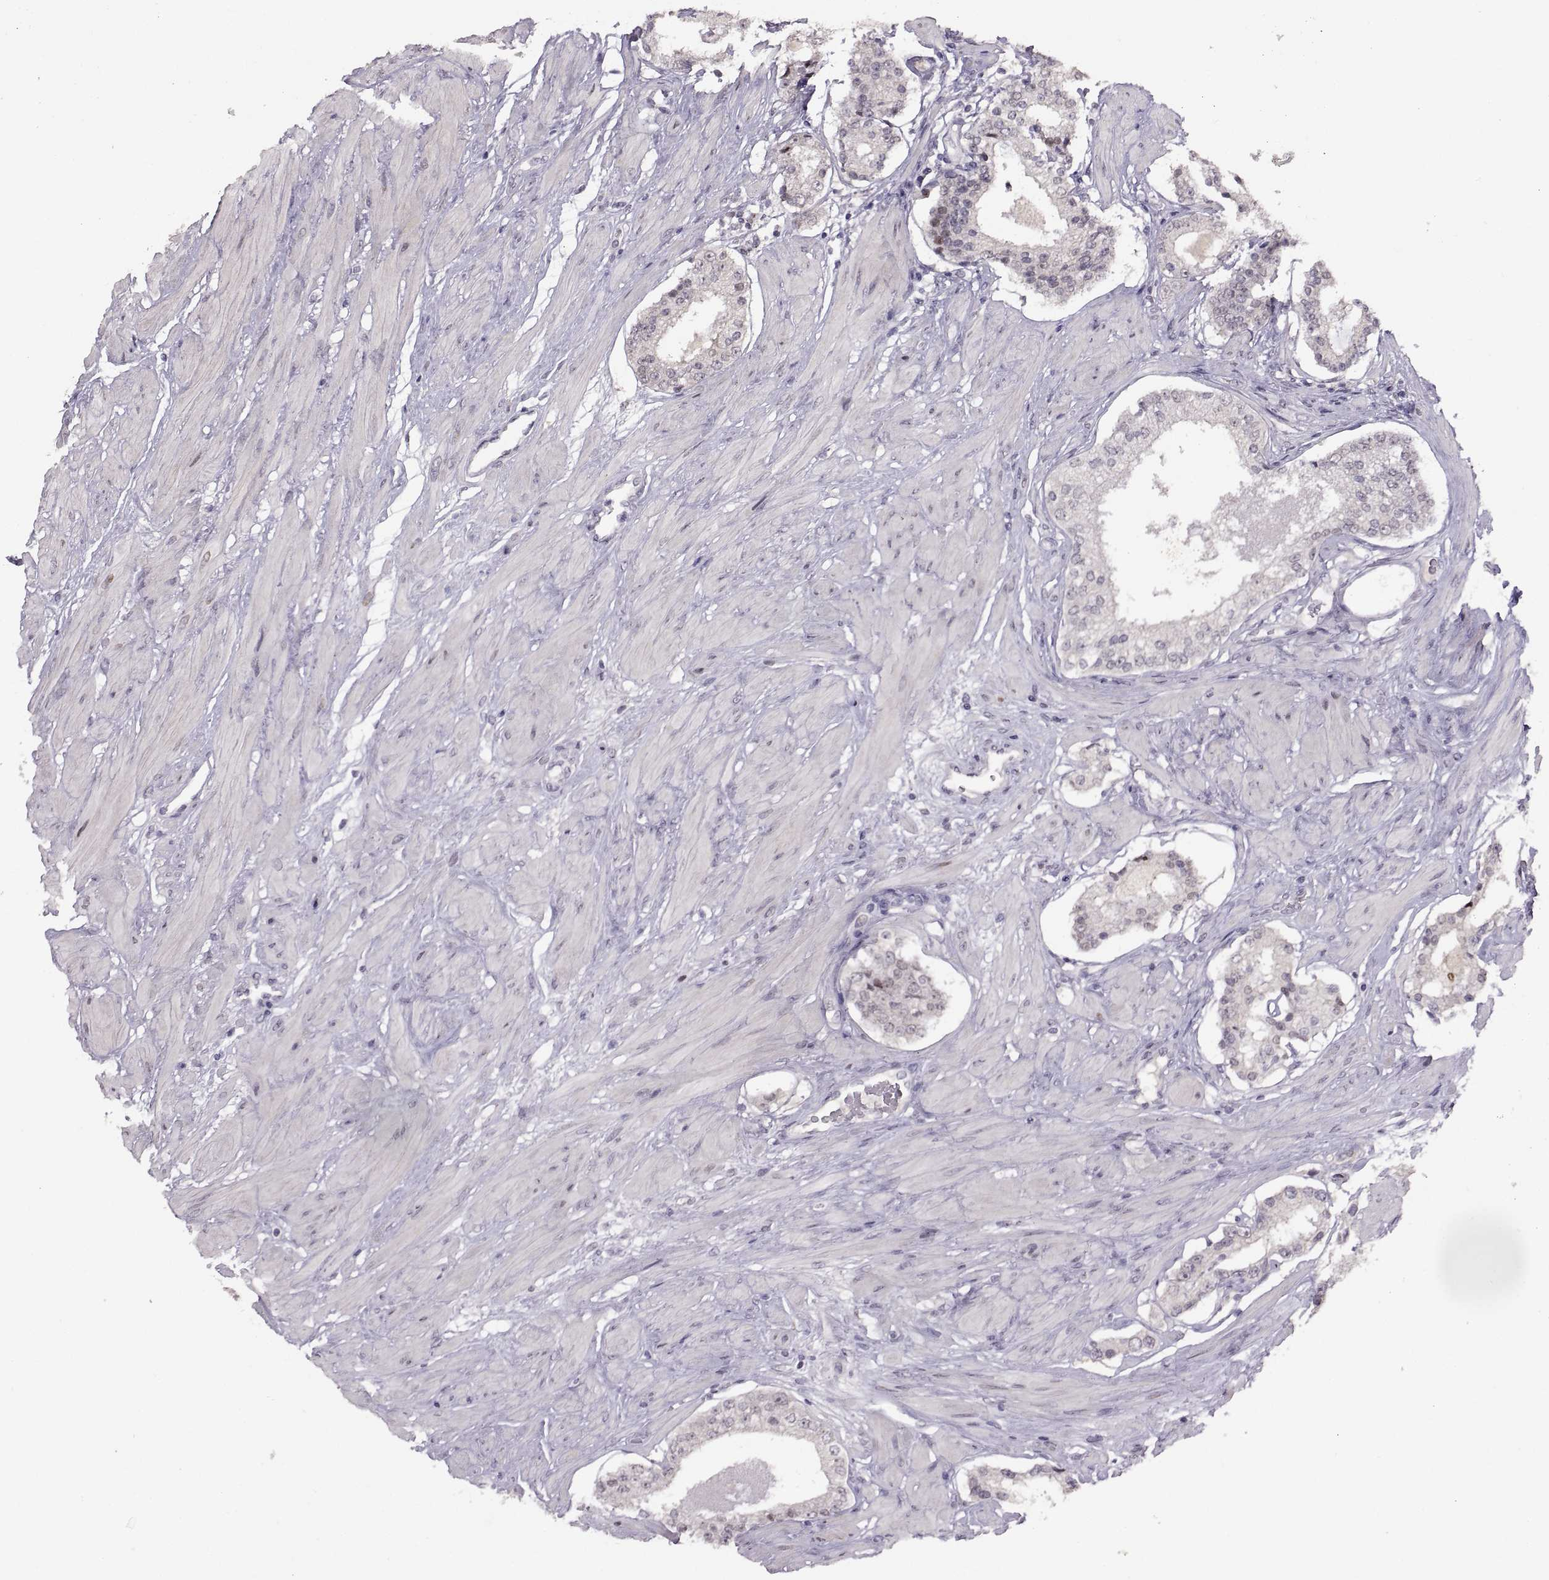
{"staining": {"intensity": "negative", "quantity": "none", "location": "none"}, "tissue": "prostate cancer", "cell_type": "Tumor cells", "image_type": "cancer", "snomed": [{"axis": "morphology", "description": "Adenocarcinoma, Low grade"}, {"axis": "topography", "description": "Prostate"}], "caption": "High magnification brightfield microscopy of prostate cancer stained with DAB (3,3'-diaminobenzidine) (brown) and counterstained with hematoxylin (blue): tumor cells show no significant expression.", "gene": "SNAI1", "patient": {"sex": "male", "age": 60}}